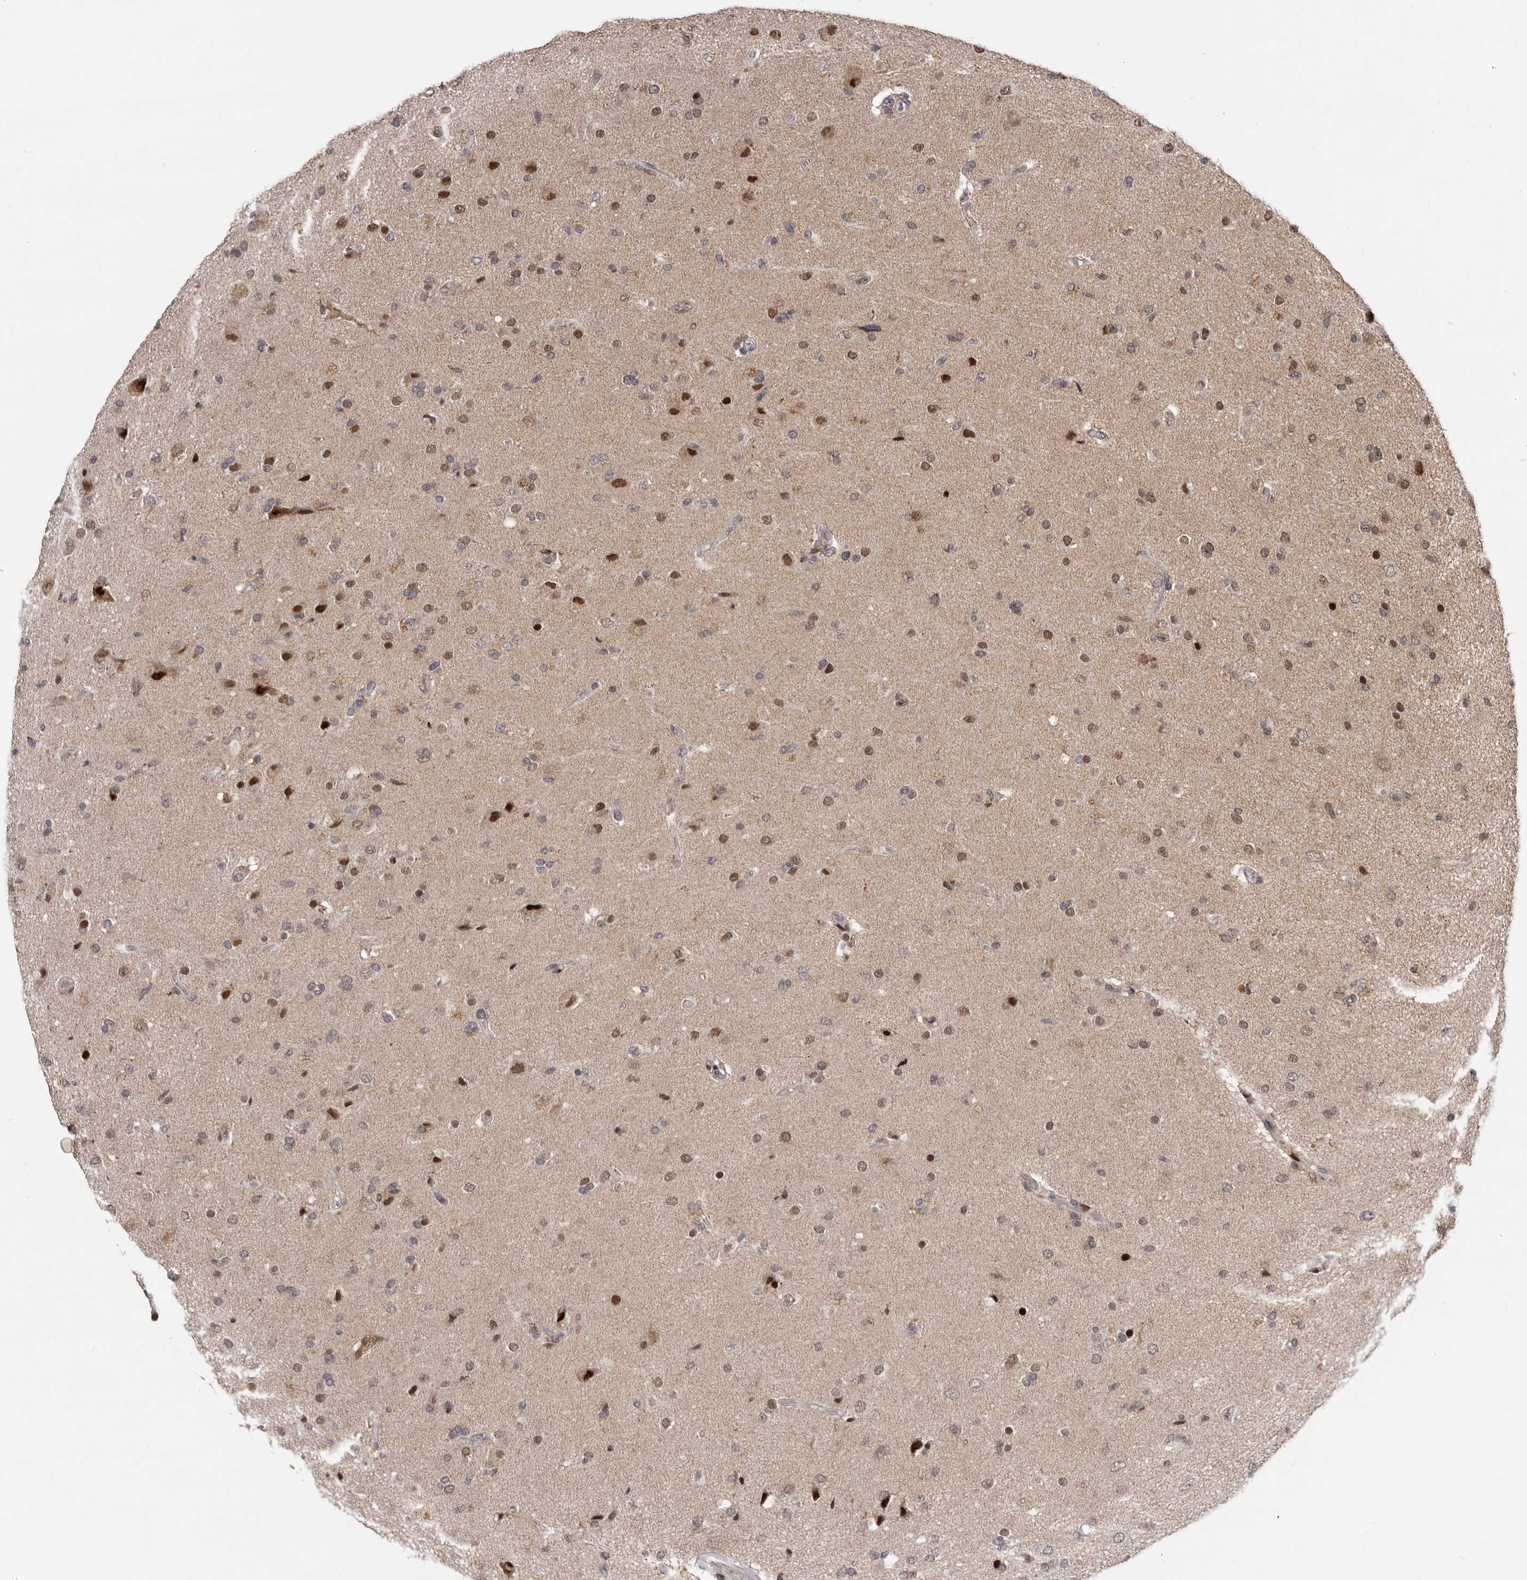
{"staining": {"intensity": "moderate", "quantity": "25%-75%", "location": "nuclear"}, "tissue": "glioma", "cell_type": "Tumor cells", "image_type": "cancer", "snomed": [{"axis": "morphology", "description": "Glioma, malignant, High grade"}, {"axis": "topography", "description": "Brain"}], "caption": "Glioma tissue shows moderate nuclear staining in approximately 25%-75% of tumor cells (IHC, brightfield microscopy, high magnification).", "gene": "C17orf99", "patient": {"sex": "male", "age": 72}}